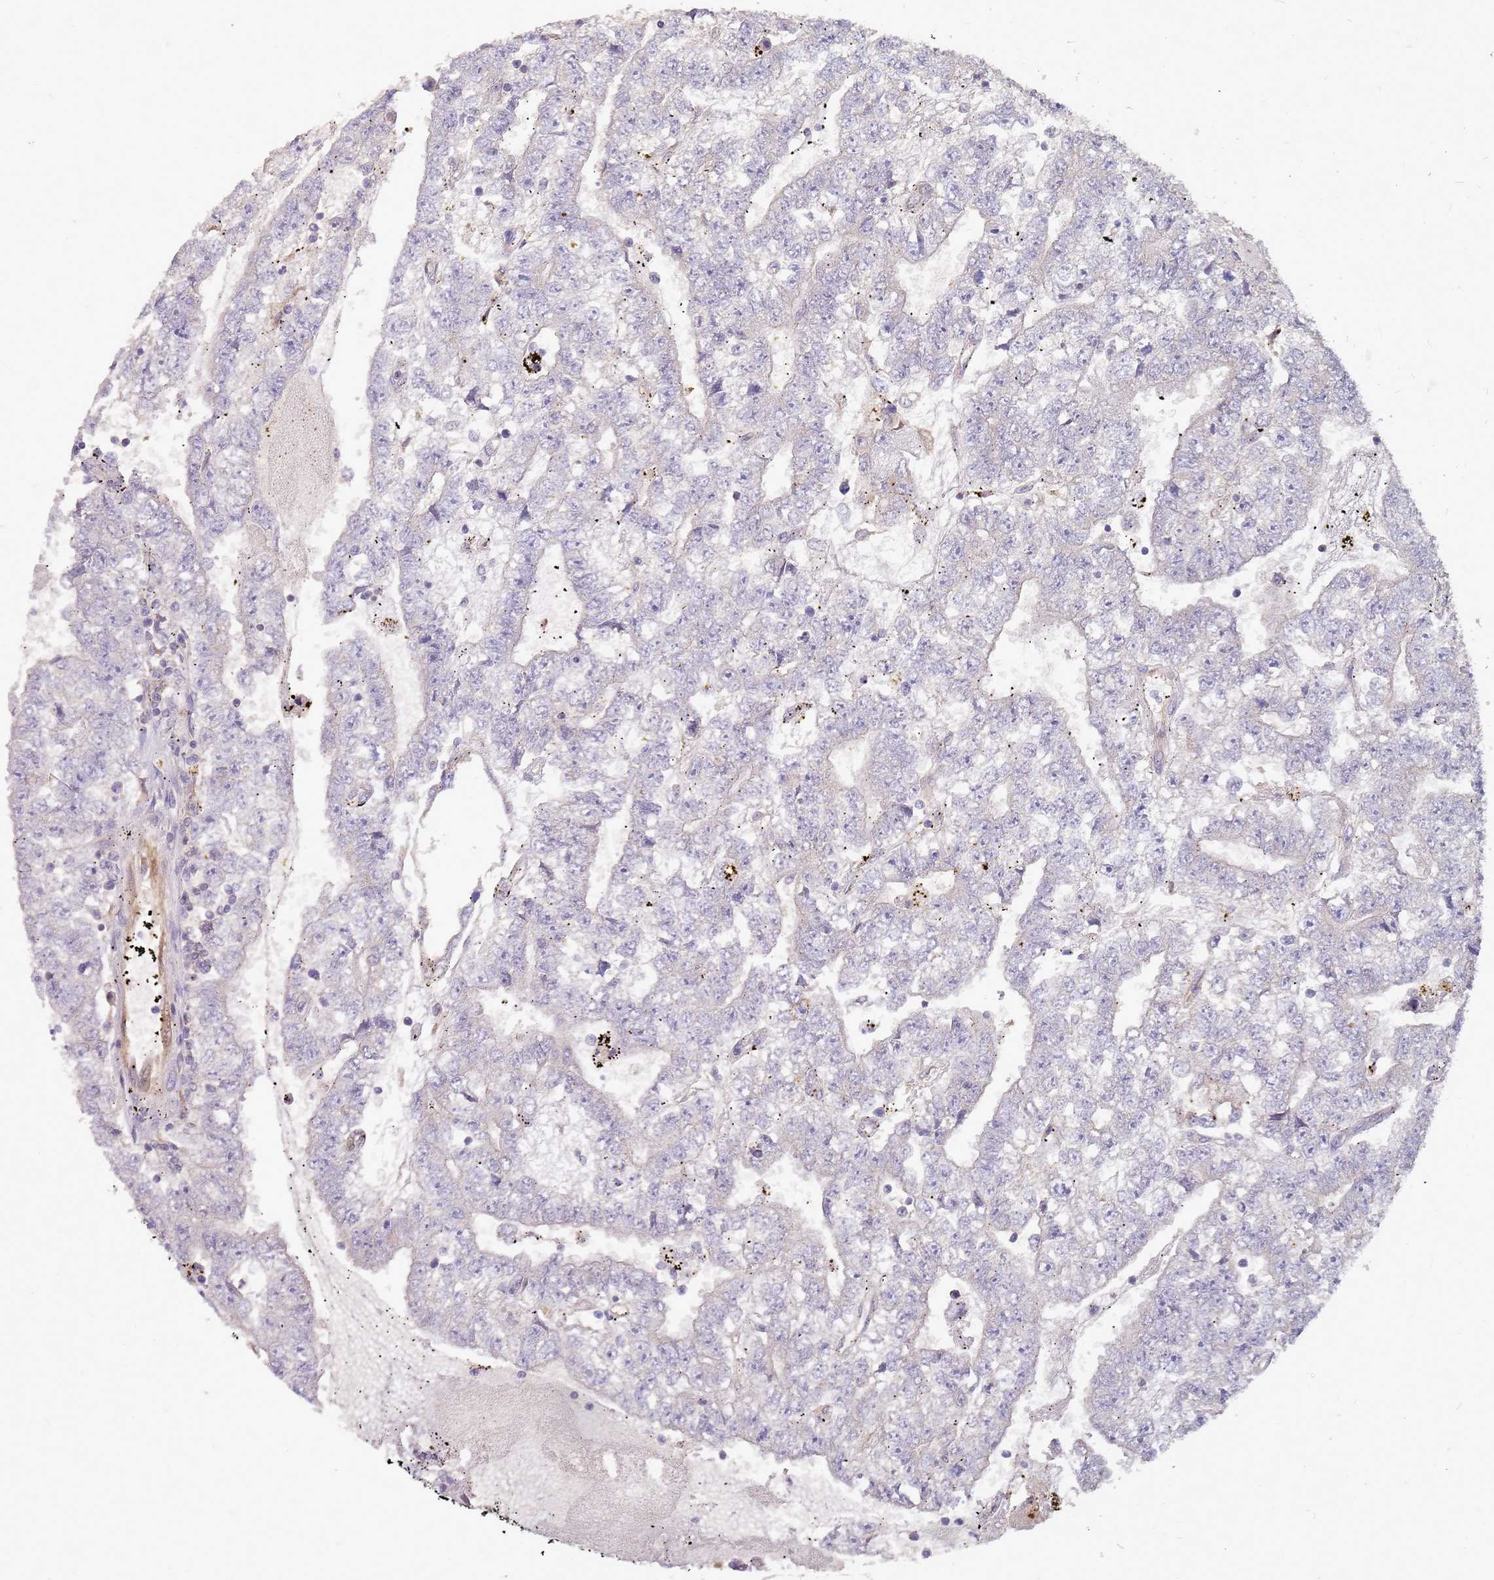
{"staining": {"intensity": "negative", "quantity": "none", "location": "none"}, "tissue": "testis cancer", "cell_type": "Tumor cells", "image_type": "cancer", "snomed": [{"axis": "morphology", "description": "Carcinoma, Embryonal, NOS"}, {"axis": "topography", "description": "Testis"}], "caption": "High magnification brightfield microscopy of testis cancer stained with DAB (brown) and counterstained with hematoxylin (blue): tumor cells show no significant expression.", "gene": "NUDT14", "patient": {"sex": "male", "age": 25}}